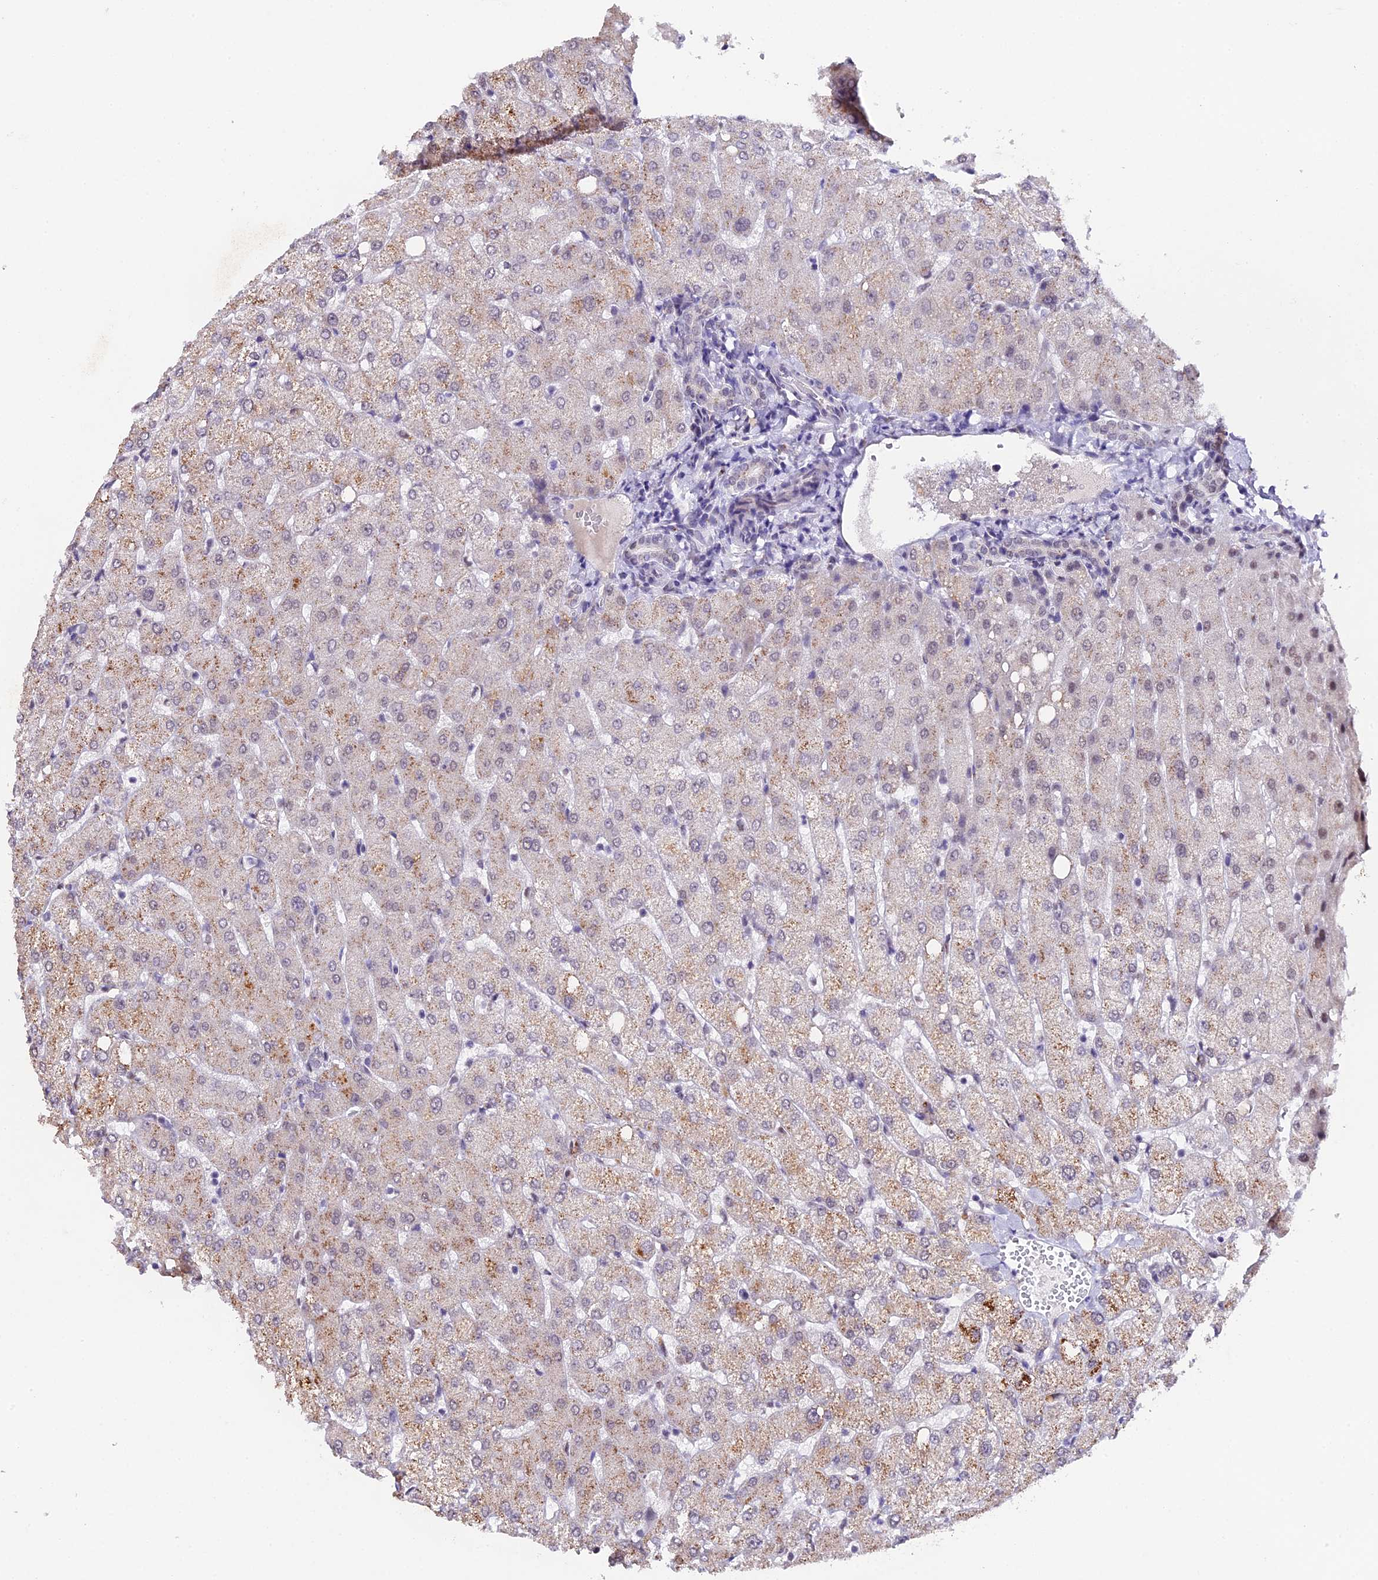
{"staining": {"intensity": "negative", "quantity": "none", "location": "none"}, "tissue": "liver", "cell_type": "Cholangiocytes", "image_type": "normal", "snomed": [{"axis": "morphology", "description": "Normal tissue, NOS"}, {"axis": "topography", "description": "Liver"}], "caption": "The IHC micrograph has no significant staining in cholangiocytes of liver. Brightfield microscopy of IHC stained with DAB (brown) and hematoxylin (blue), captured at high magnification.", "gene": "NCBP1", "patient": {"sex": "female", "age": 54}}